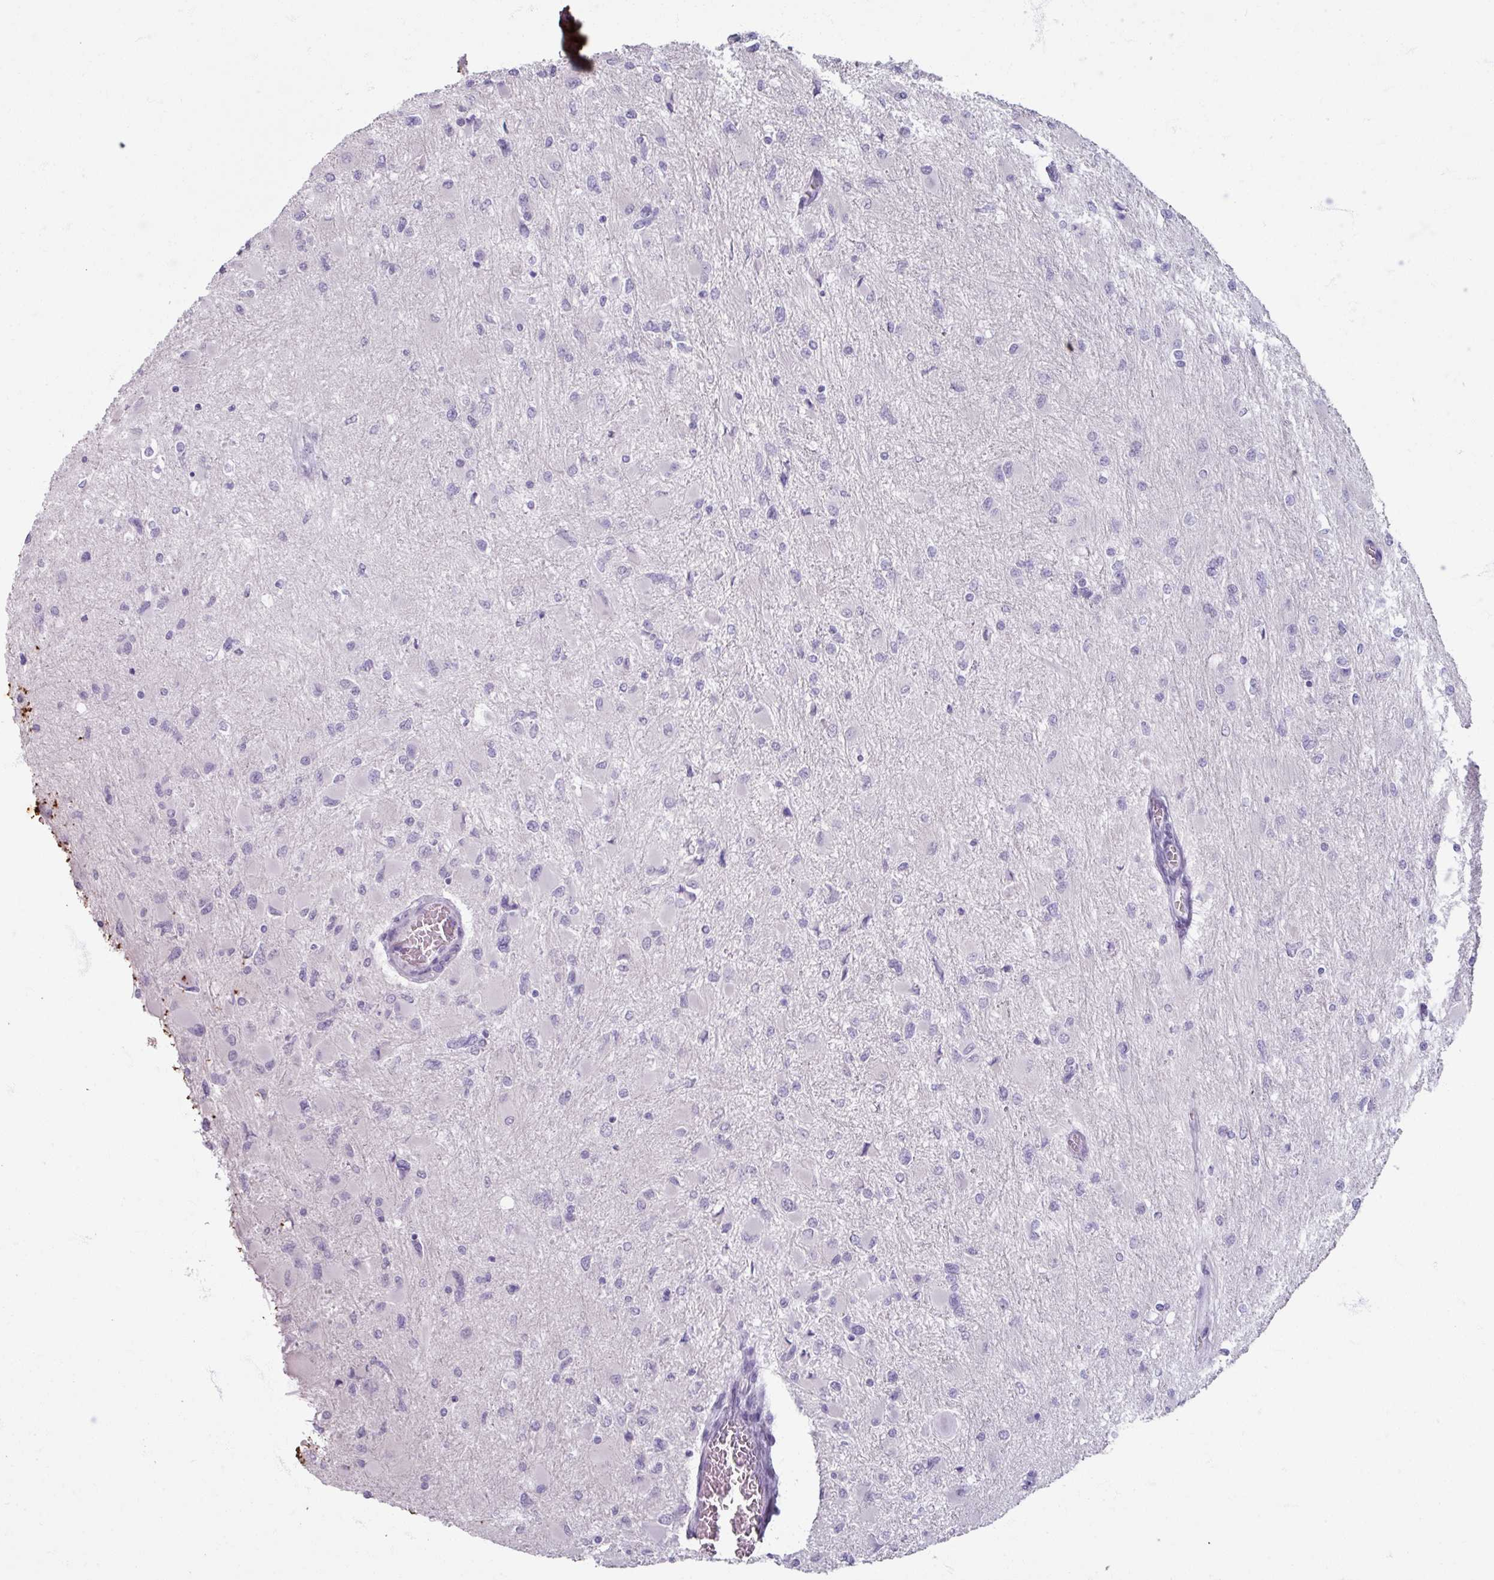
{"staining": {"intensity": "negative", "quantity": "none", "location": "none"}, "tissue": "glioma", "cell_type": "Tumor cells", "image_type": "cancer", "snomed": [{"axis": "morphology", "description": "Glioma, malignant, High grade"}, {"axis": "topography", "description": "Cerebral cortex"}], "caption": "Tumor cells are negative for protein expression in human malignant glioma (high-grade).", "gene": "TG", "patient": {"sex": "female", "age": 36}}